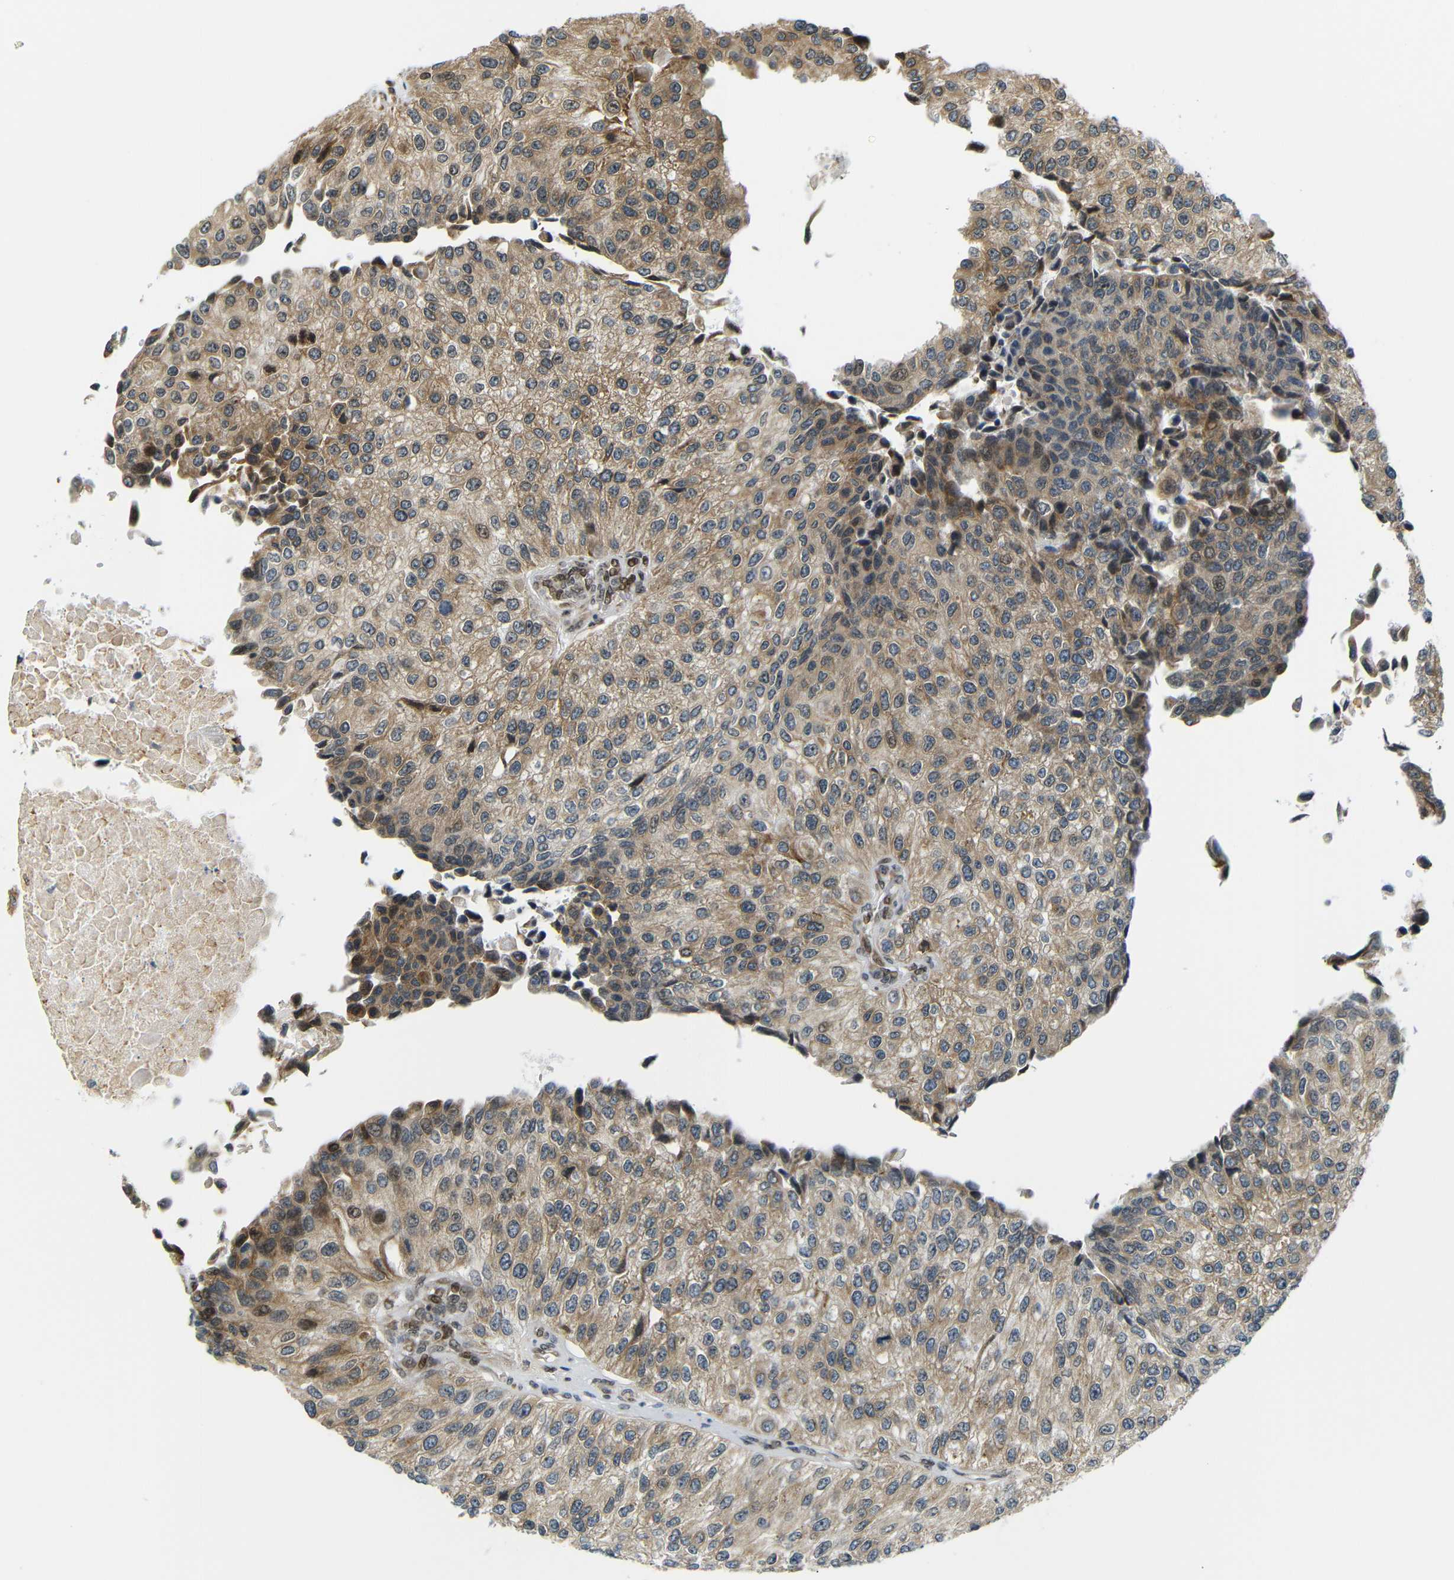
{"staining": {"intensity": "moderate", "quantity": ">75%", "location": "cytoplasmic/membranous"}, "tissue": "urothelial cancer", "cell_type": "Tumor cells", "image_type": "cancer", "snomed": [{"axis": "morphology", "description": "Urothelial carcinoma, High grade"}, {"axis": "topography", "description": "Kidney"}, {"axis": "topography", "description": "Urinary bladder"}], "caption": "This is an image of immunohistochemistry staining of urothelial cancer, which shows moderate staining in the cytoplasmic/membranous of tumor cells.", "gene": "SPCS2", "patient": {"sex": "male", "age": 77}}